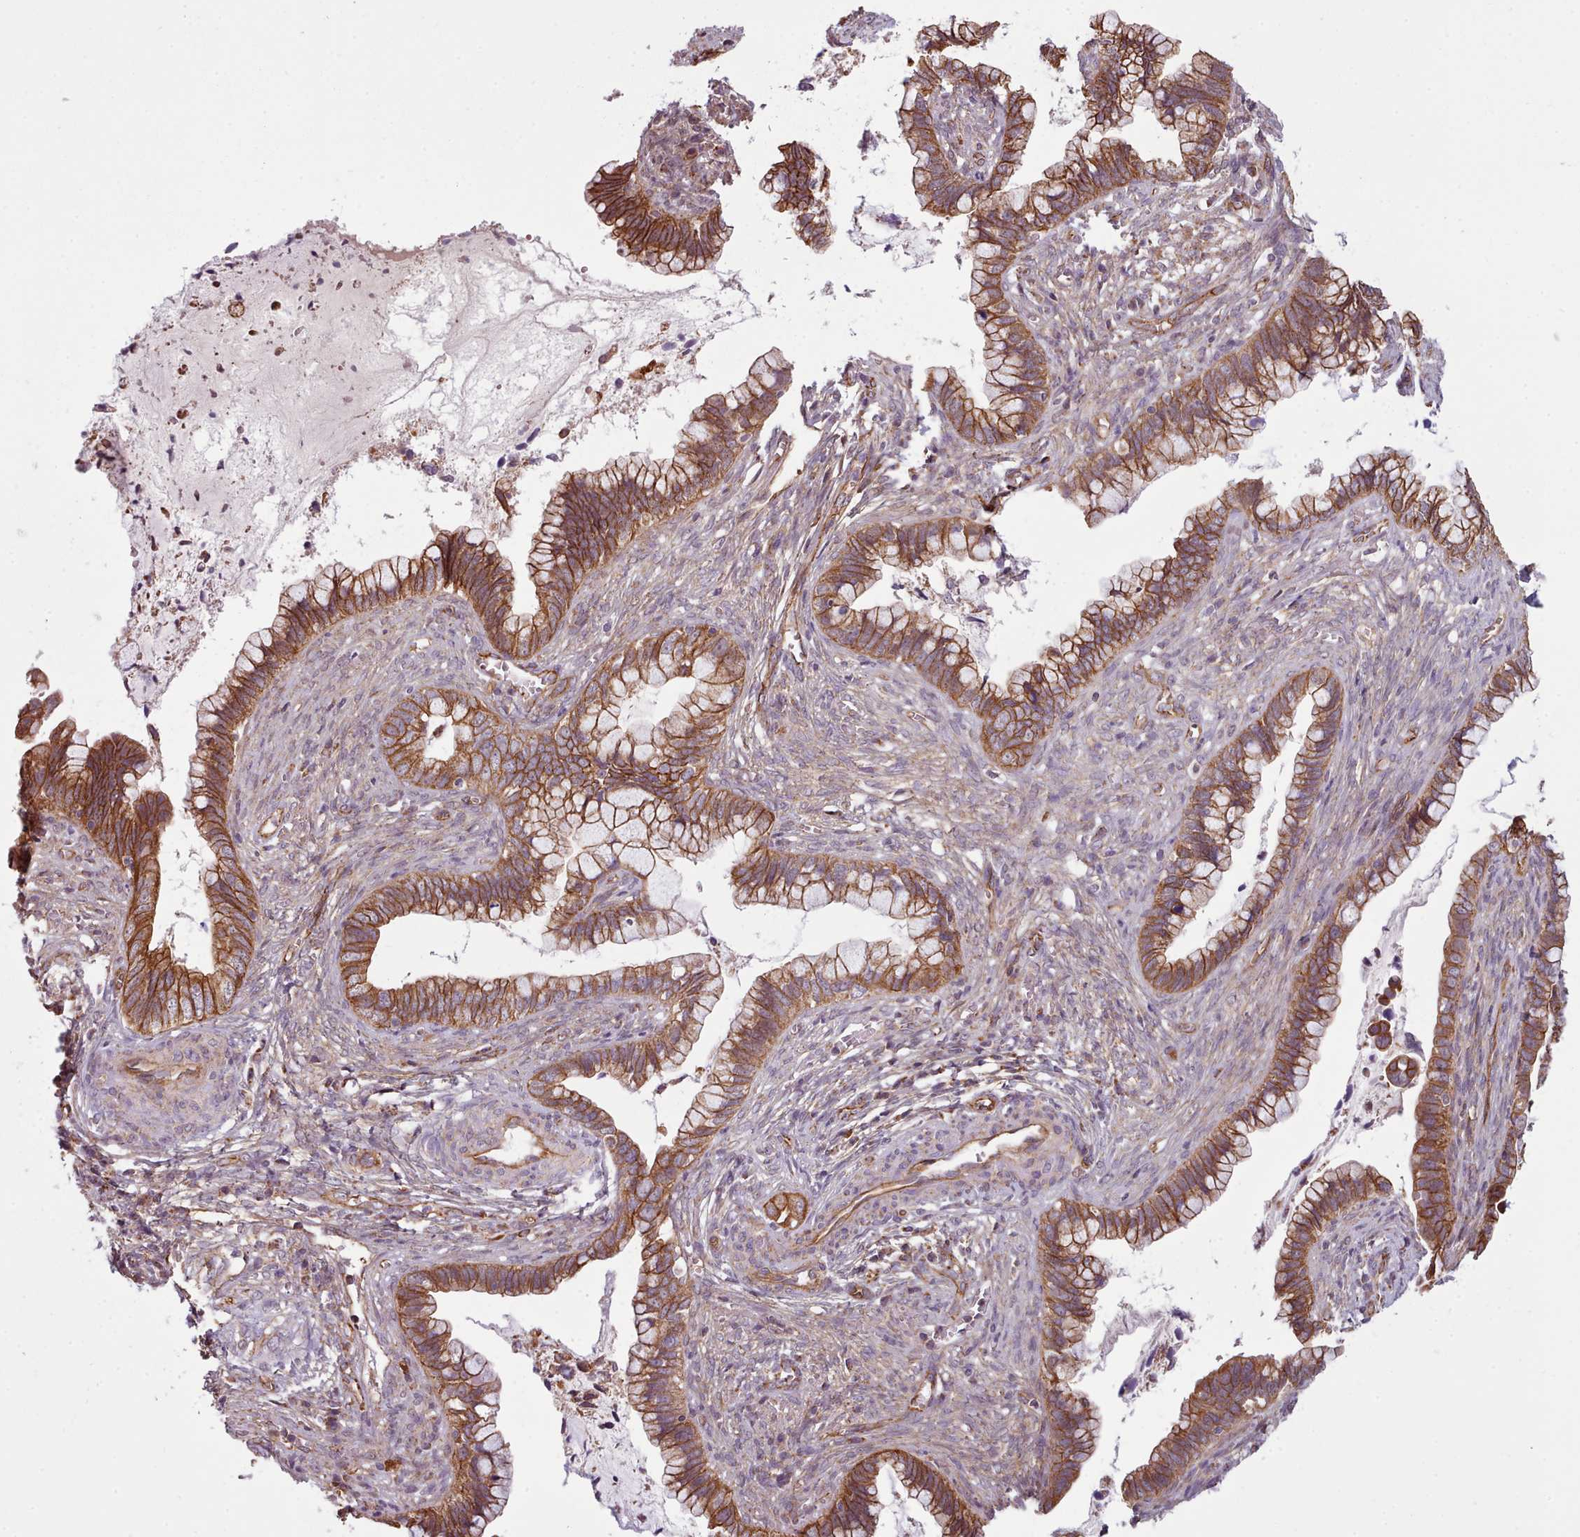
{"staining": {"intensity": "moderate", "quantity": ">75%", "location": "cytoplasmic/membranous"}, "tissue": "cervical cancer", "cell_type": "Tumor cells", "image_type": "cancer", "snomed": [{"axis": "morphology", "description": "Adenocarcinoma, NOS"}, {"axis": "topography", "description": "Cervix"}], "caption": "Cervical cancer (adenocarcinoma) stained with a protein marker demonstrates moderate staining in tumor cells.", "gene": "MRPL46", "patient": {"sex": "female", "age": 44}}